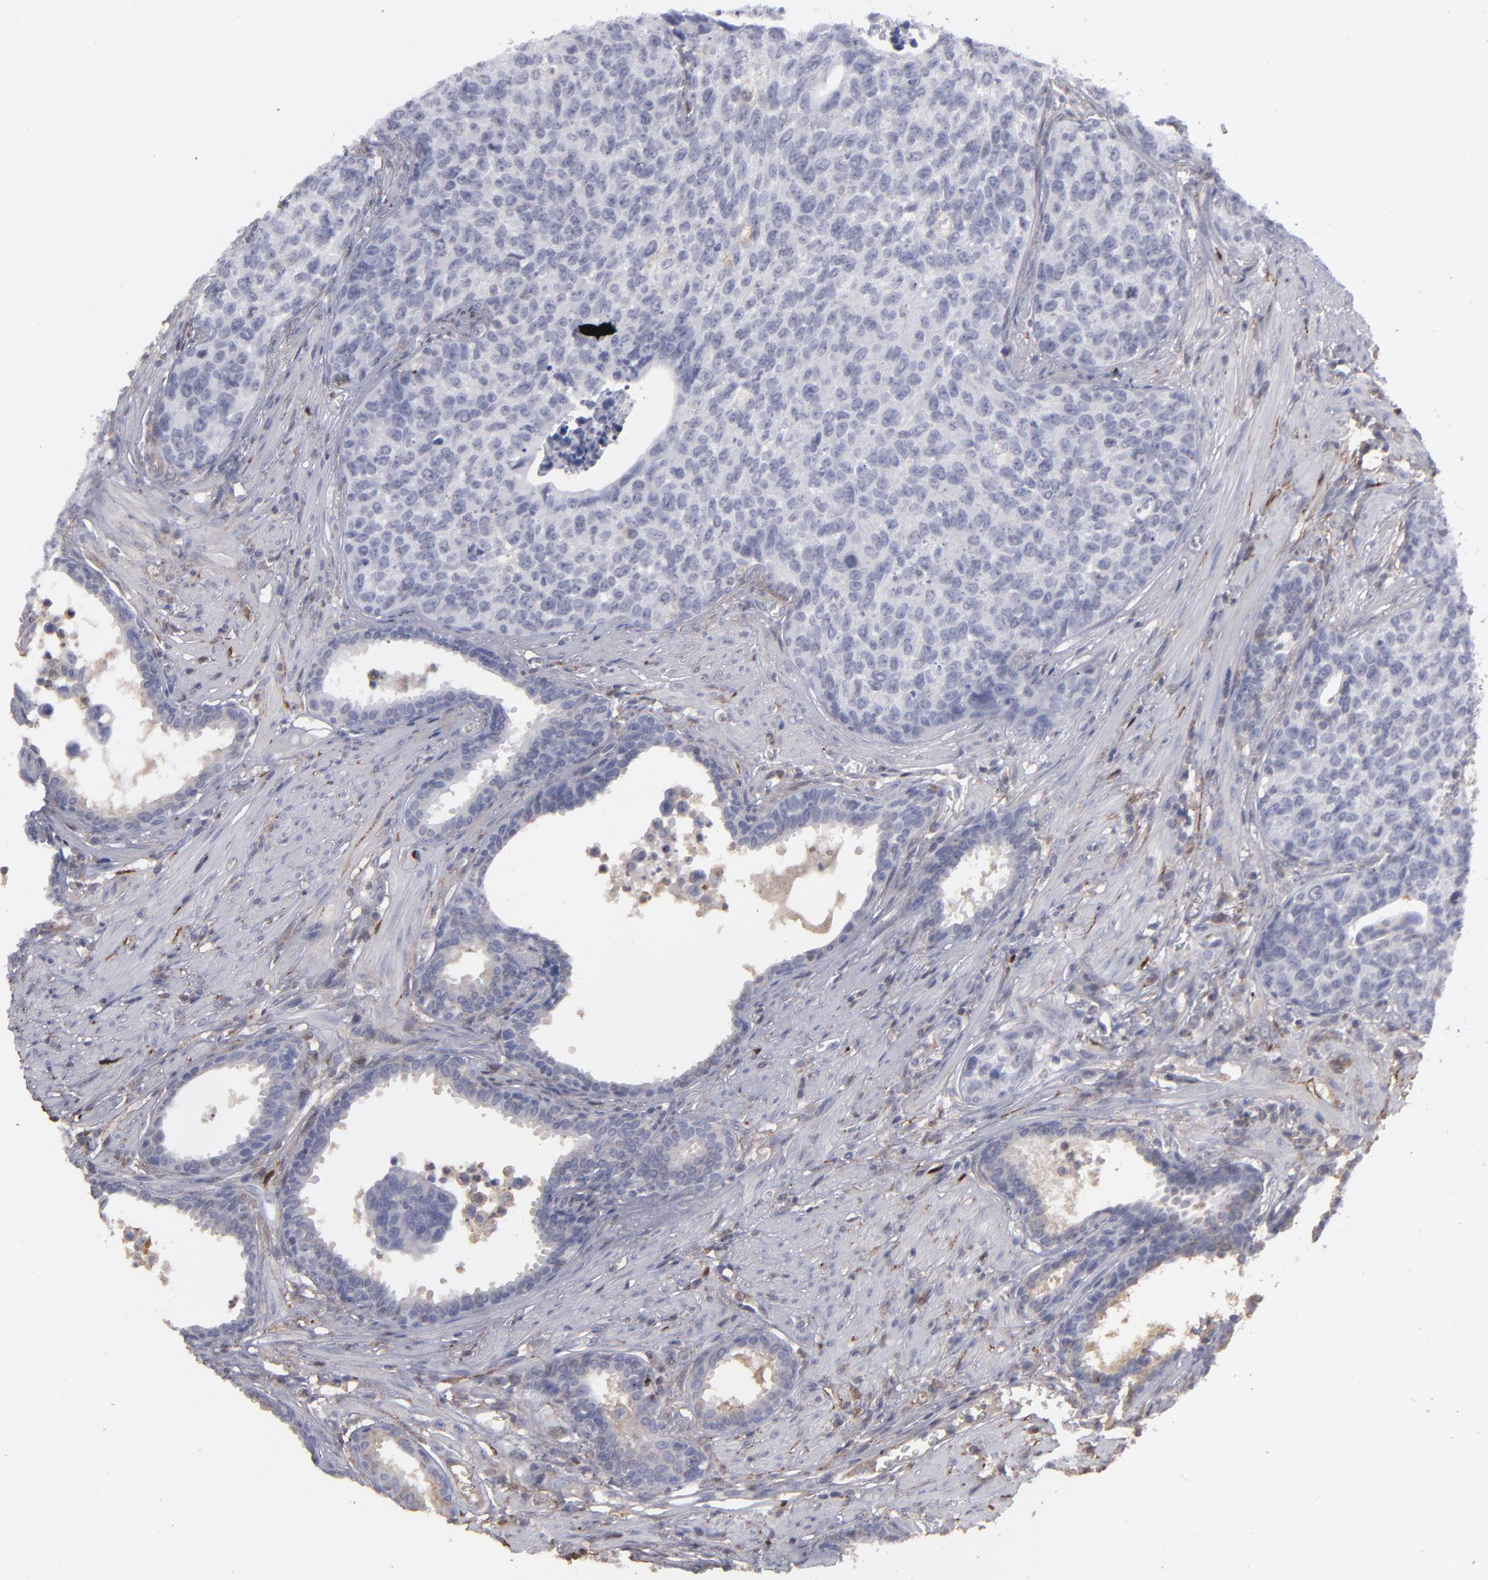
{"staining": {"intensity": "negative", "quantity": "none", "location": "none"}, "tissue": "urothelial cancer", "cell_type": "Tumor cells", "image_type": "cancer", "snomed": [{"axis": "morphology", "description": "Urothelial carcinoma, High grade"}, {"axis": "topography", "description": "Urinary bladder"}], "caption": "There is no significant staining in tumor cells of urothelial cancer.", "gene": "SEMA3G", "patient": {"sex": "male", "age": 81}}